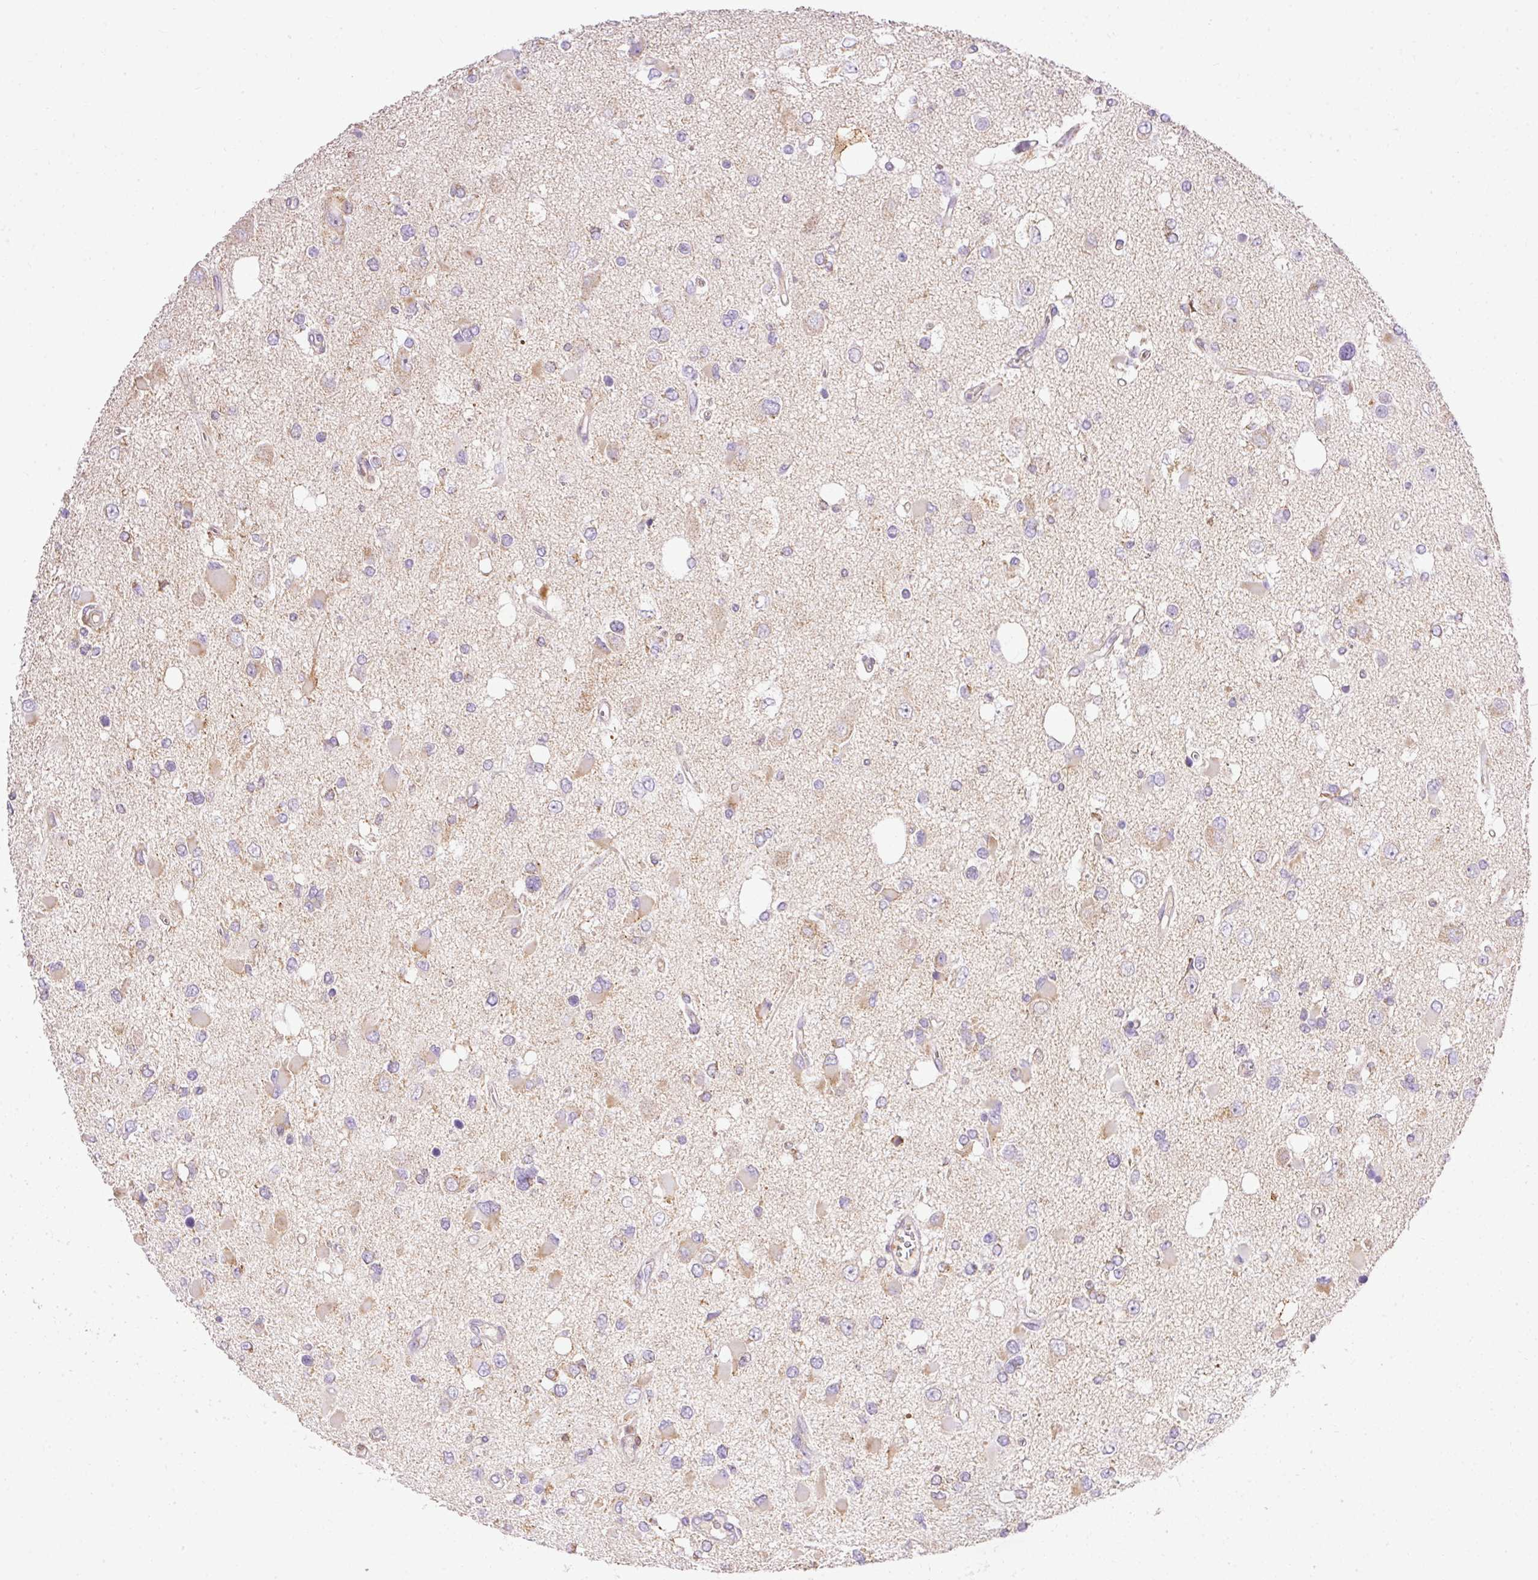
{"staining": {"intensity": "weak", "quantity": "25%-75%", "location": "cytoplasmic/membranous"}, "tissue": "glioma", "cell_type": "Tumor cells", "image_type": "cancer", "snomed": [{"axis": "morphology", "description": "Glioma, malignant, High grade"}, {"axis": "topography", "description": "Brain"}], "caption": "This histopathology image exhibits IHC staining of glioma, with low weak cytoplasmic/membranous staining in approximately 25%-75% of tumor cells.", "gene": "IMMT", "patient": {"sex": "male", "age": 53}}